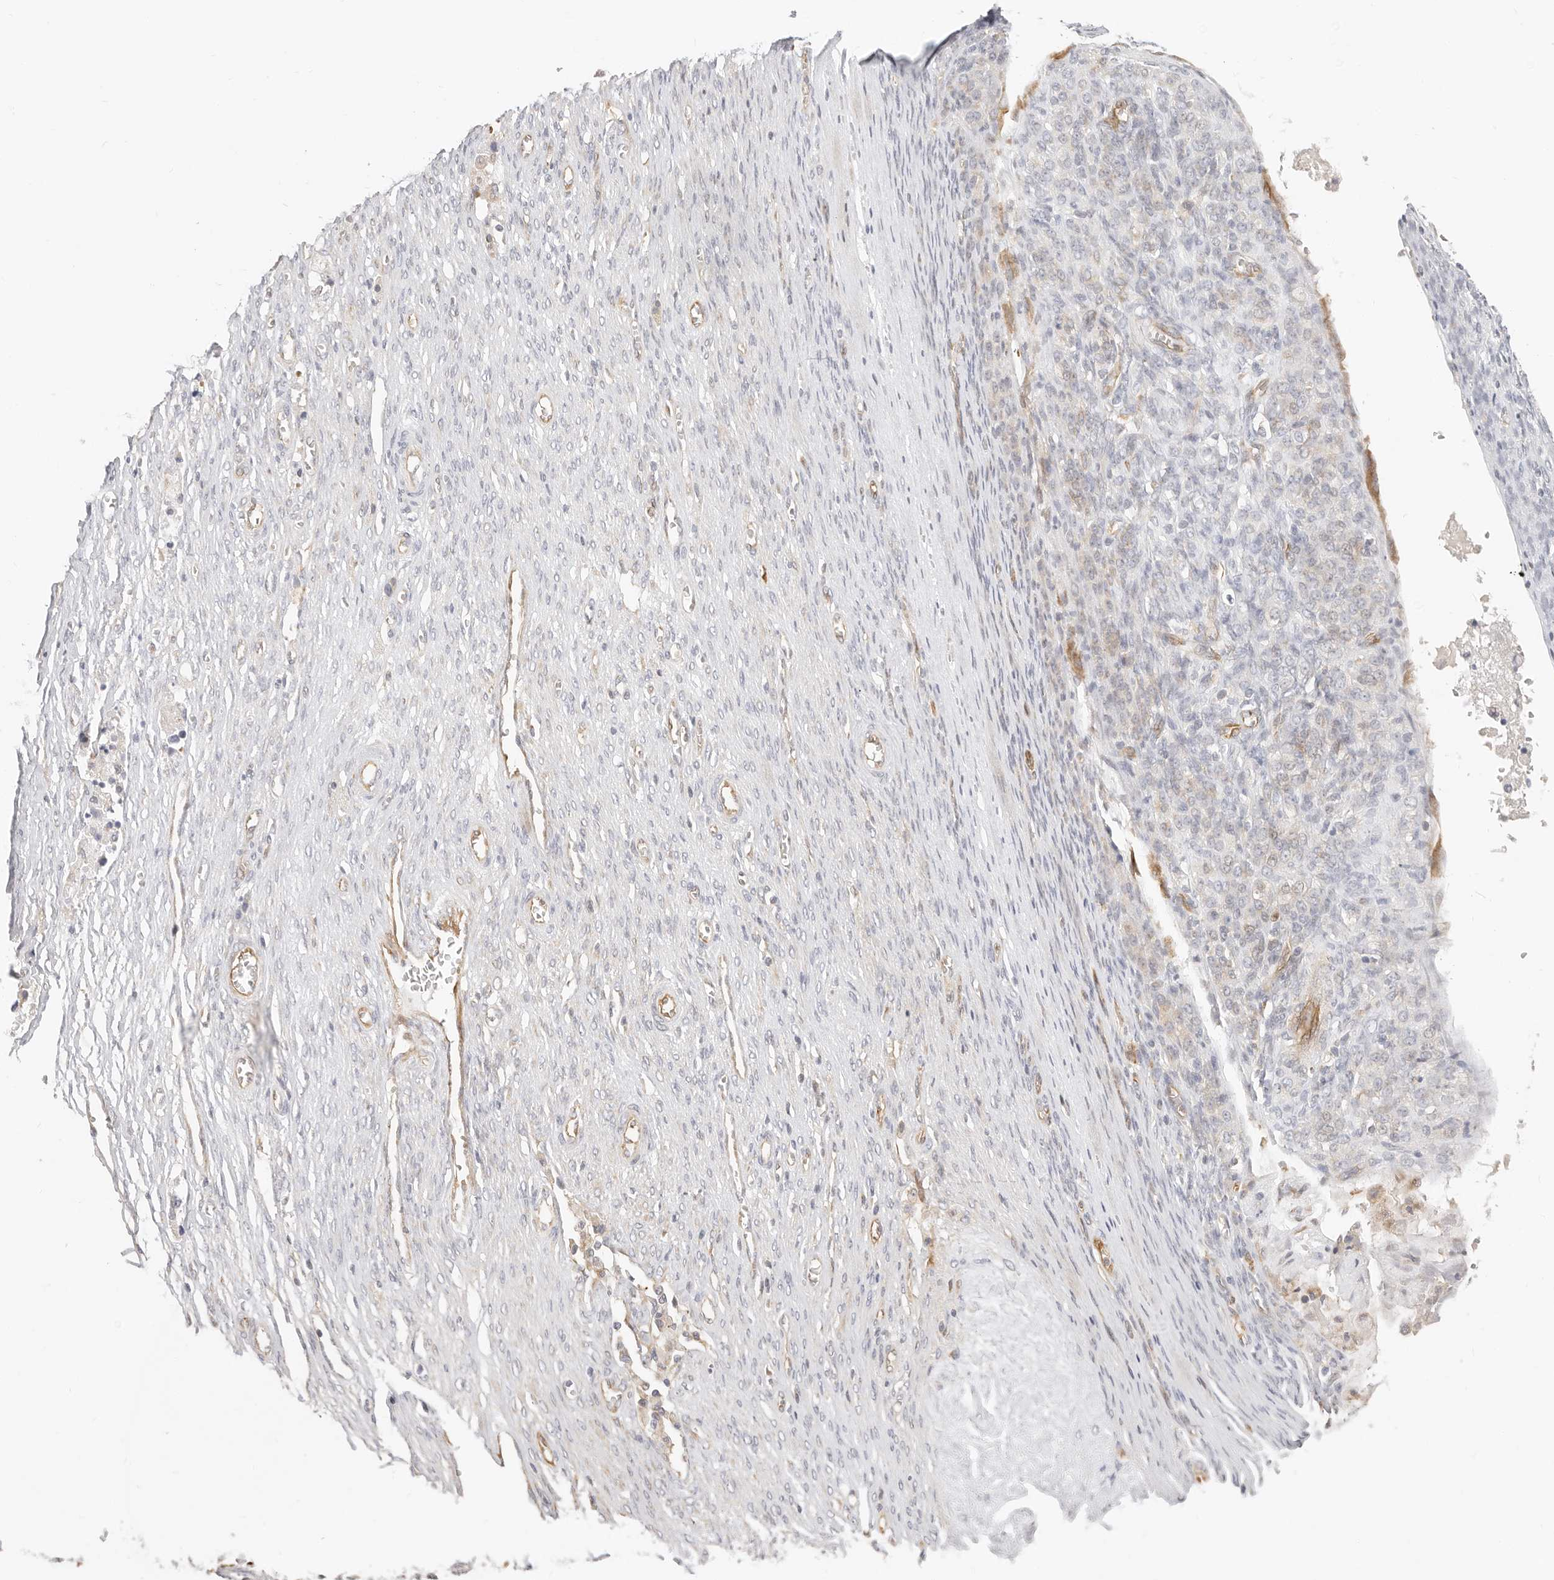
{"staining": {"intensity": "weak", "quantity": "<25%", "location": "cytoplasmic/membranous"}, "tissue": "ovarian cancer", "cell_type": "Tumor cells", "image_type": "cancer", "snomed": [{"axis": "morphology", "description": "Cystadenocarcinoma, serous, NOS"}, {"axis": "topography", "description": "Ovary"}], "caption": "Photomicrograph shows no significant protein positivity in tumor cells of ovarian serous cystadenocarcinoma.", "gene": "DTNBP1", "patient": {"sex": "female", "age": 44}}